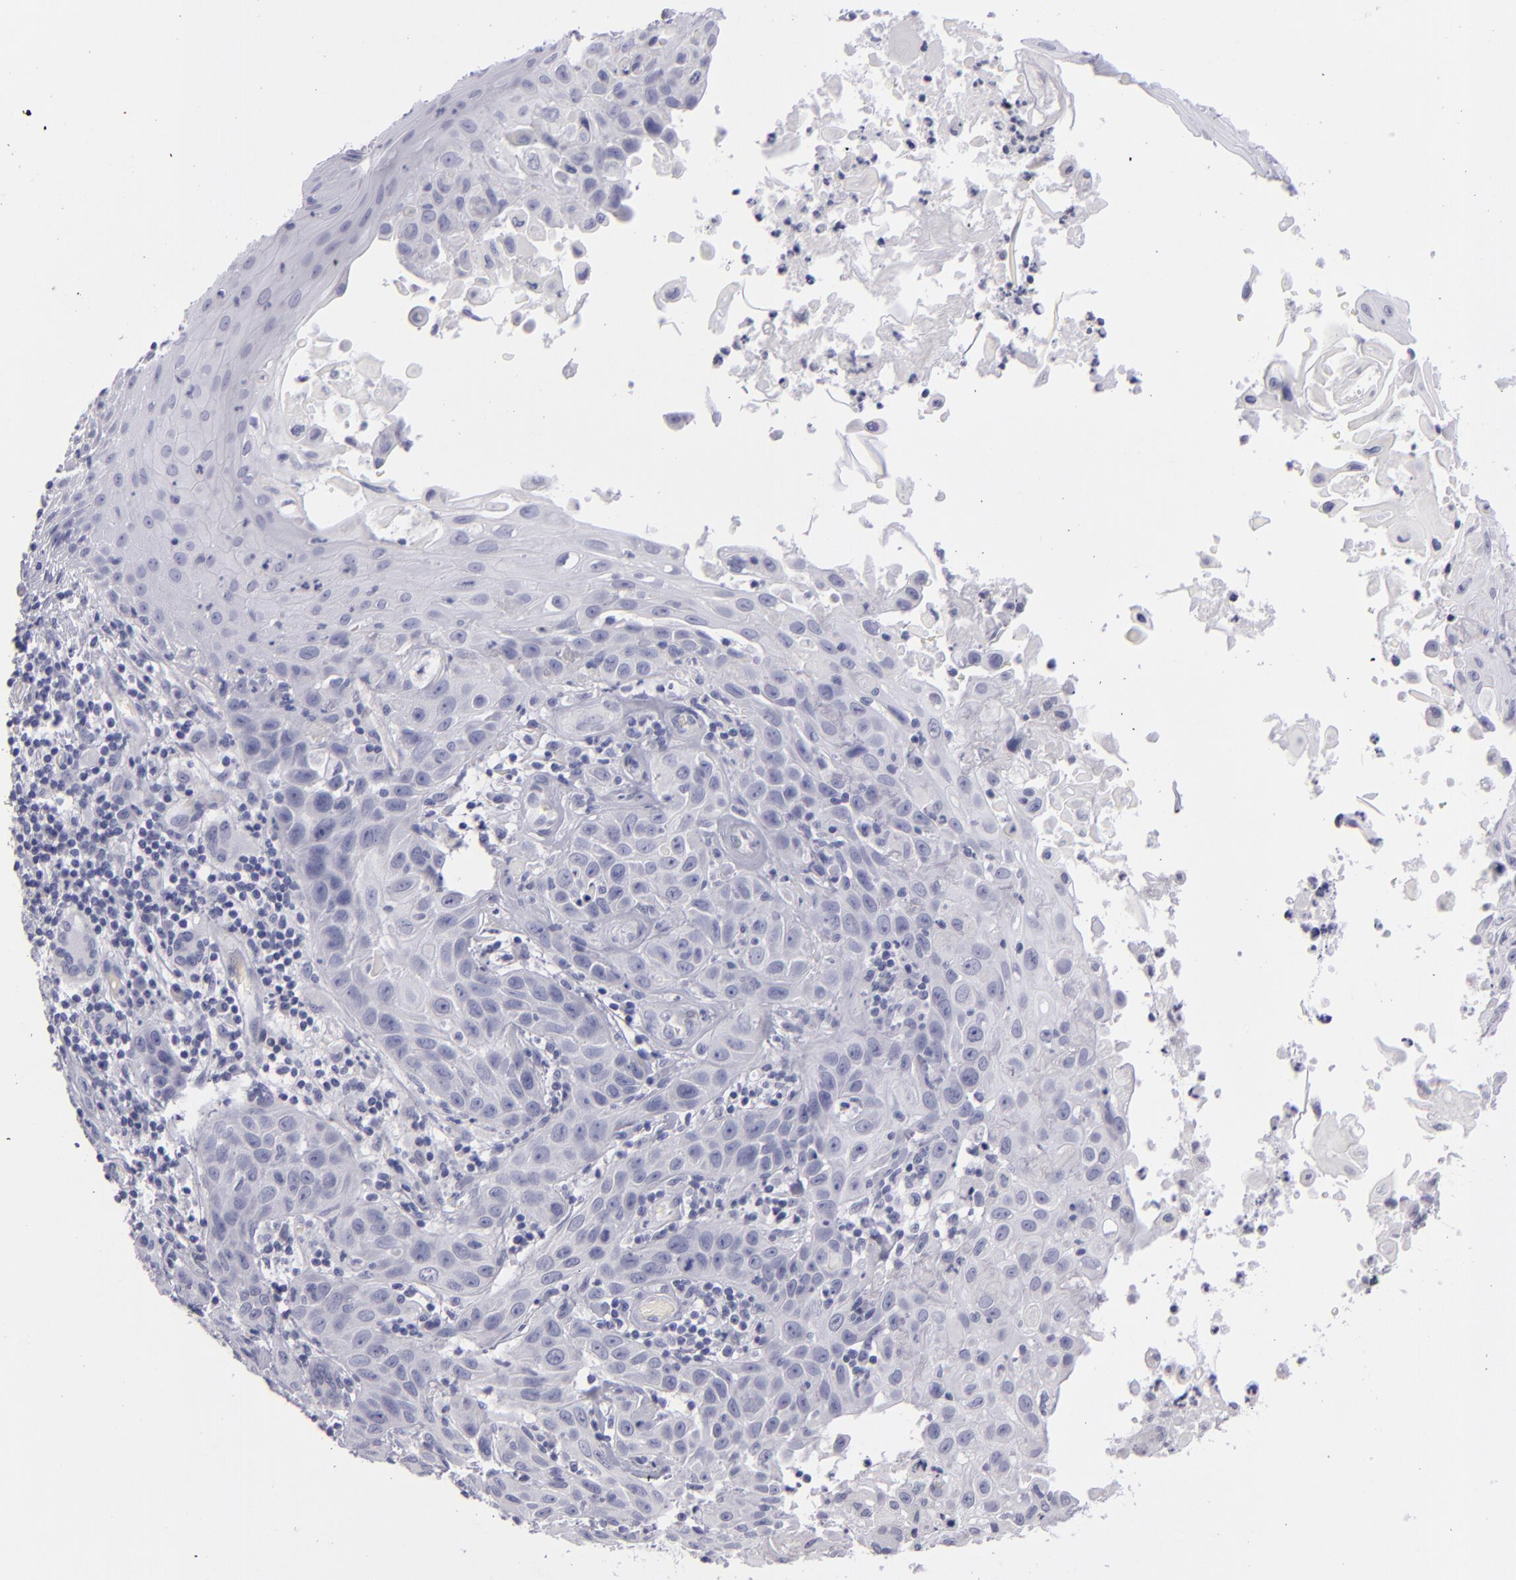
{"staining": {"intensity": "negative", "quantity": "none", "location": "none"}, "tissue": "skin cancer", "cell_type": "Tumor cells", "image_type": "cancer", "snomed": [{"axis": "morphology", "description": "Squamous cell carcinoma, NOS"}, {"axis": "topography", "description": "Skin"}], "caption": "An immunohistochemistry micrograph of skin cancer (squamous cell carcinoma) is shown. There is no staining in tumor cells of skin cancer (squamous cell carcinoma). (Stains: DAB (3,3'-diaminobenzidine) immunohistochemistry (IHC) with hematoxylin counter stain, Microscopy: brightfield microscopy at high magnification).", "gene": "MYH11", "patient": {"sex": "male", "age": 84}}